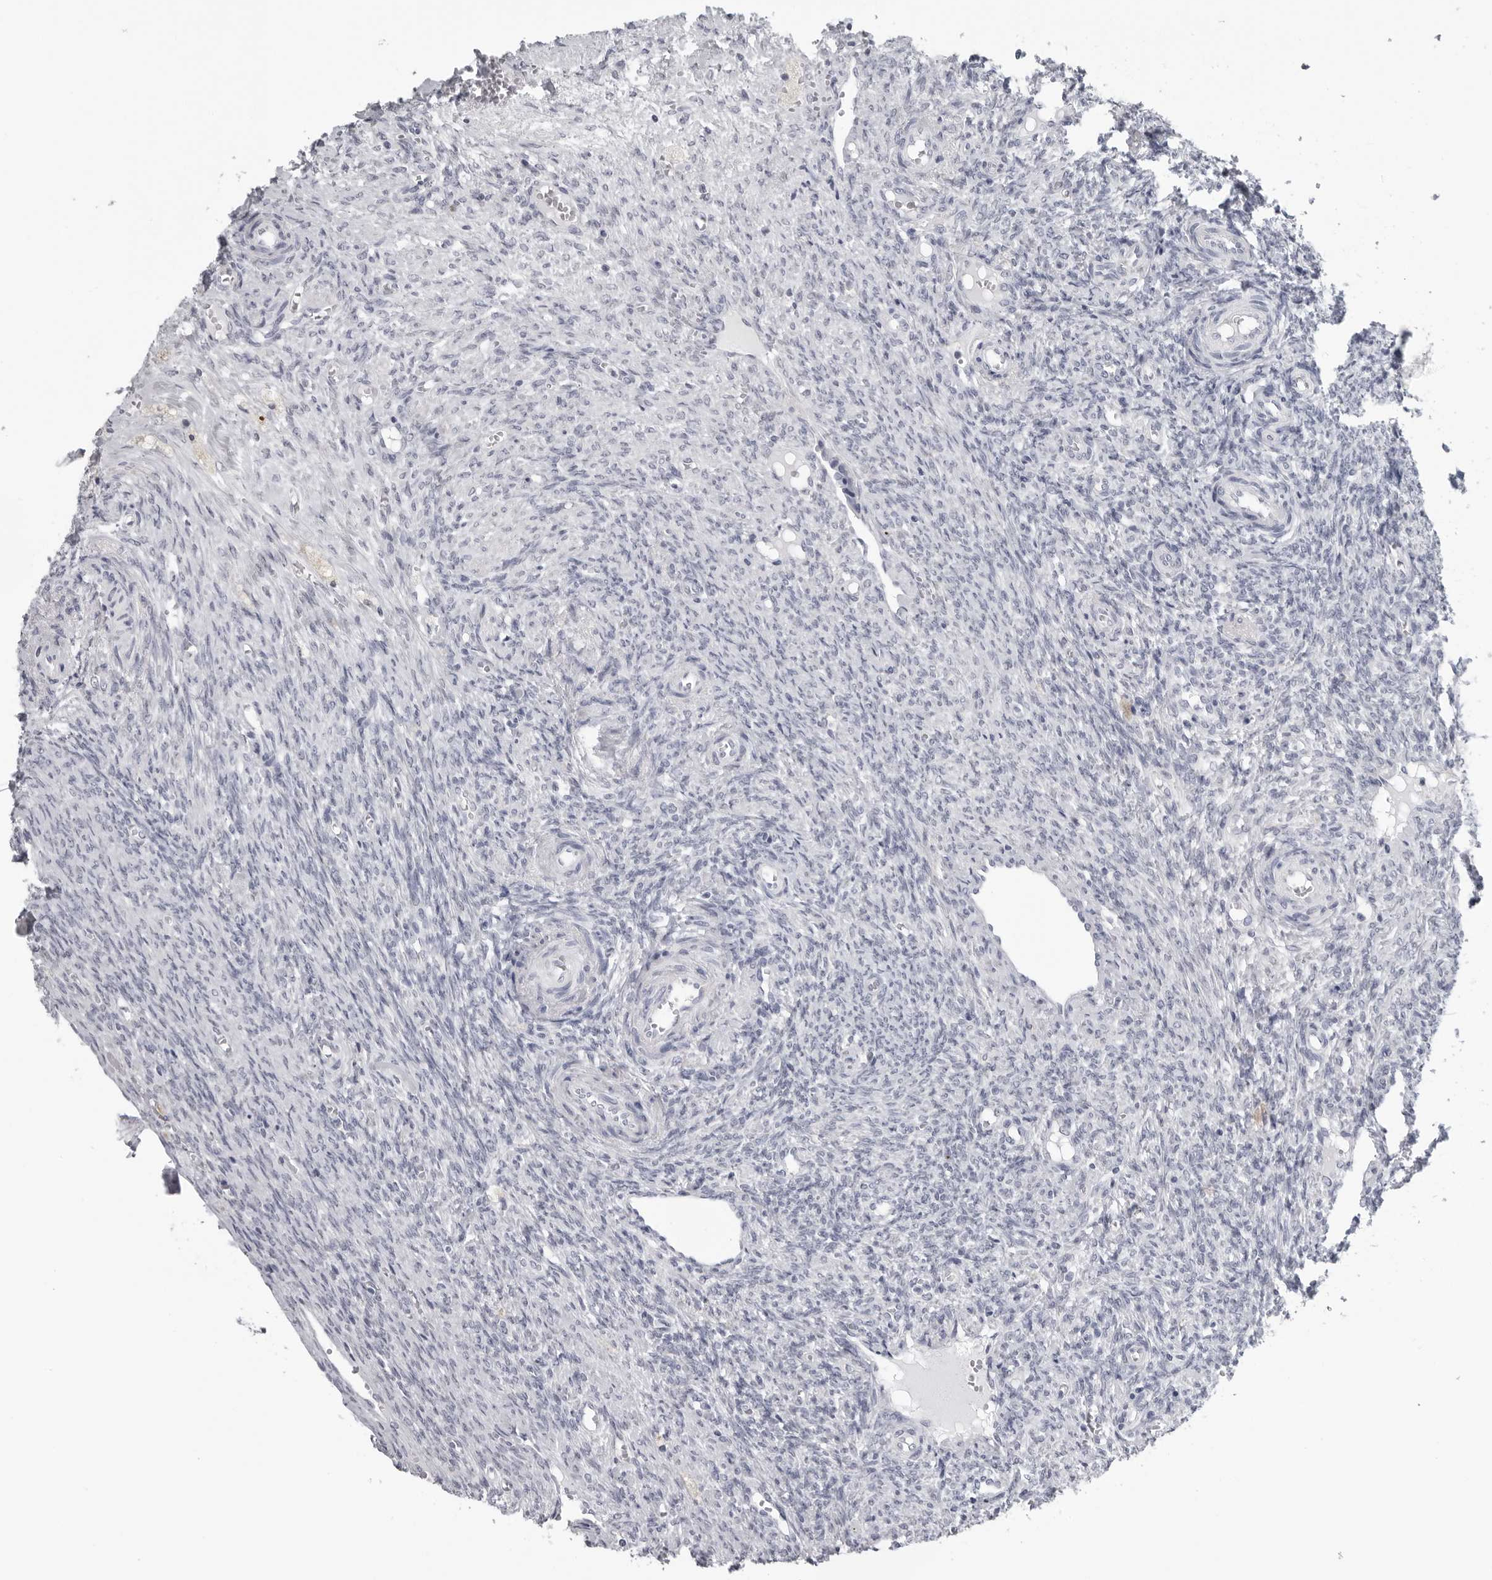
{"staining": {"intensity": "negative", "quantity": "none", "location": "none"}, "tissue": "ovary", "cell_type": "Ovarian stroma cells", "image_type": "normal", "snomed": [{"axis": "morphology", "description": "Normal tissue, NOS"}, {"axis": "topography", "description": "Ovary"}], "caption": "There is no significant staining in ovarian stroma cells of ovary. (IHC, brightfield microscopy, high magnification).", "gene": "OPLAH", "patient": {"sex": "female", "age": 41}}